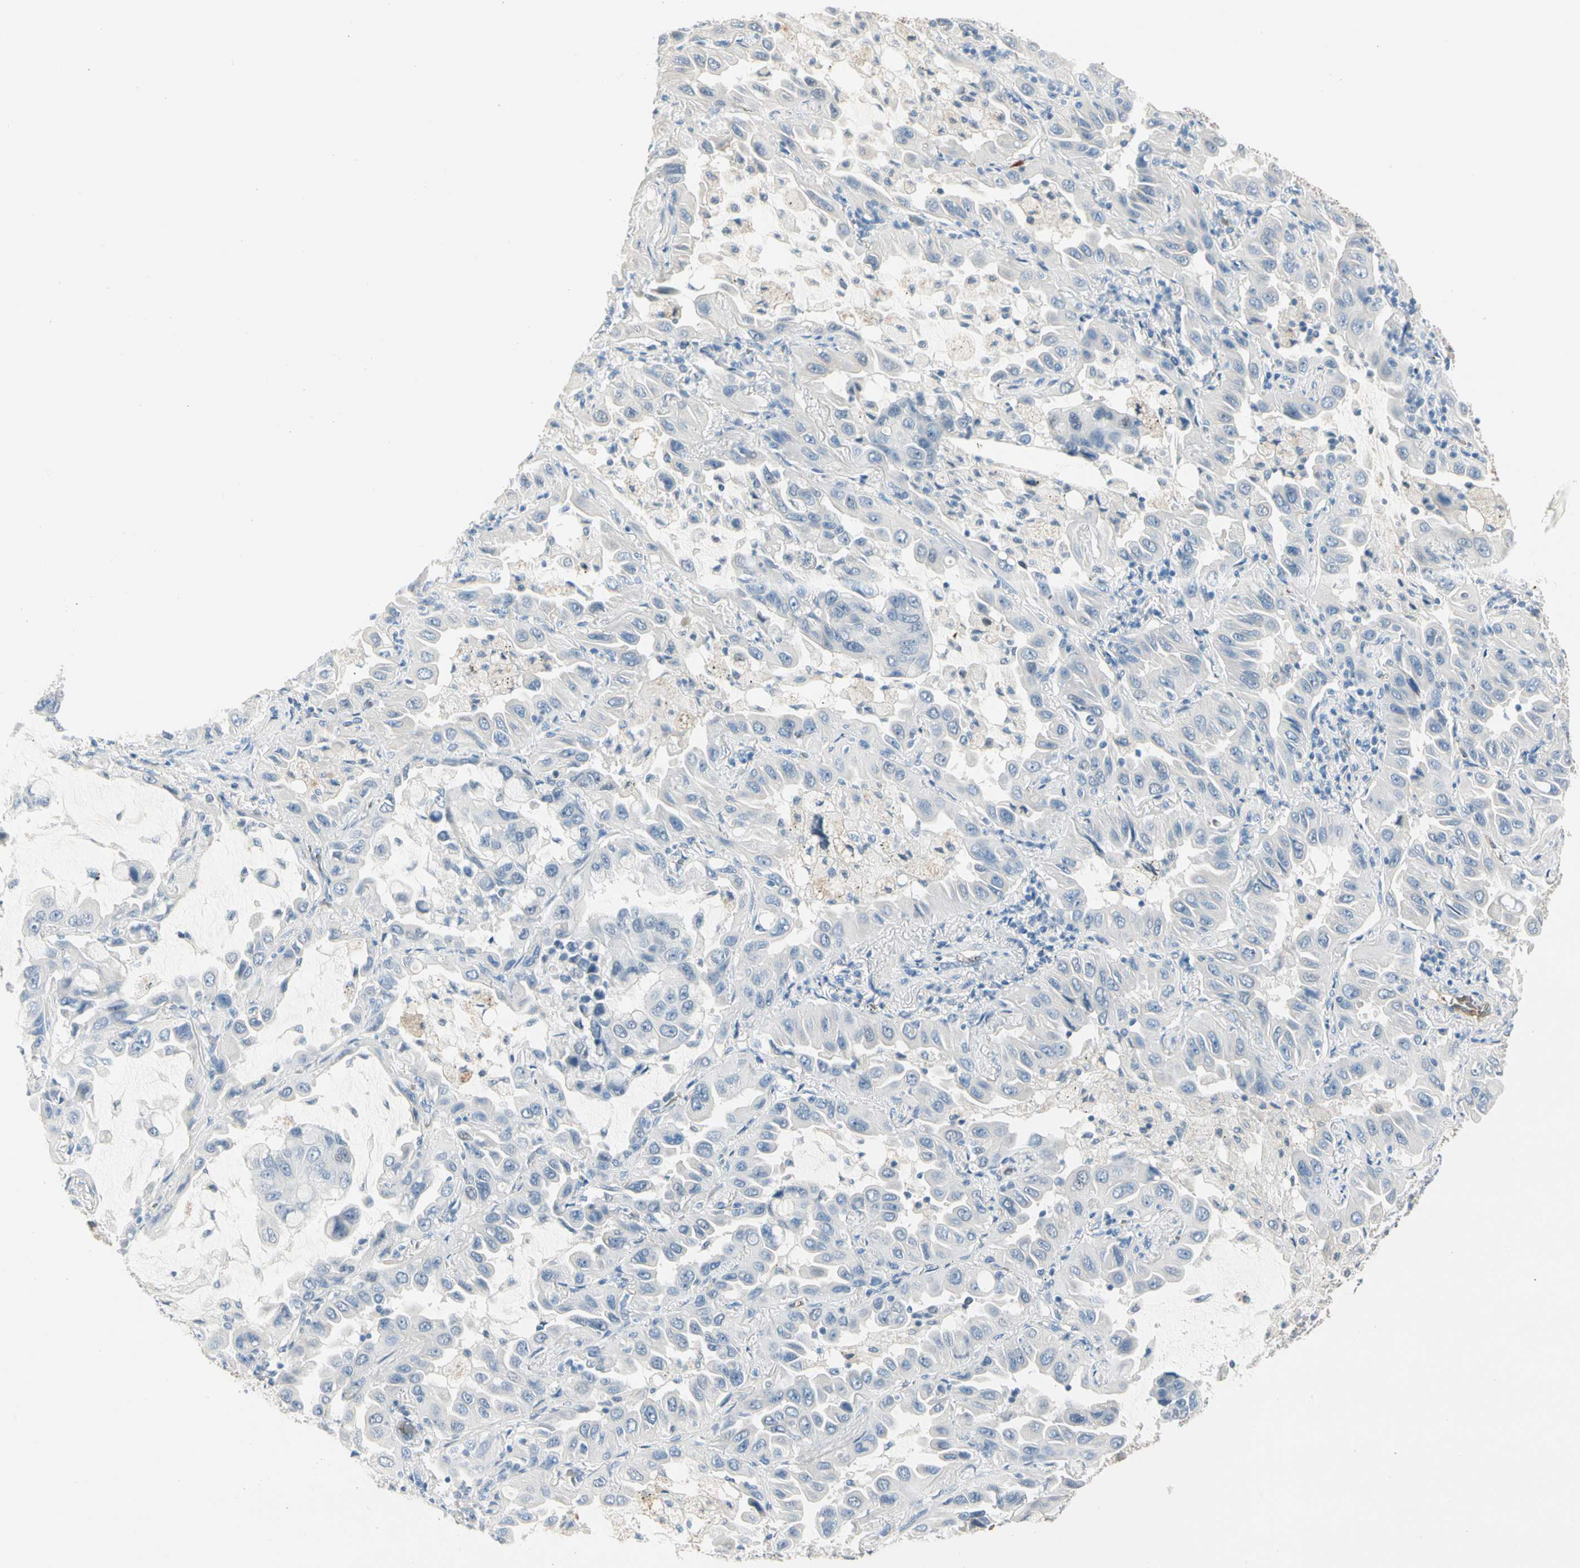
{"staining": {"intensity": "negative", "quantity": "none", "location": "none"}, "tissue": "lung cancer", "cell_type": "Tumor cells", "image_type": "cancer", "snomed": [{"axis": "morphology", "description": "Adenocarcinoma, NOS"}, {"axis": "topography", "description": "Lung"}], "caption": "The immunohistochemistry photomicrograph has no significant expression in tumor cells of adenocarcinoma (lung) tissue.", "gene": "CA1", "patient": {"sex": "male", "age": 64}}